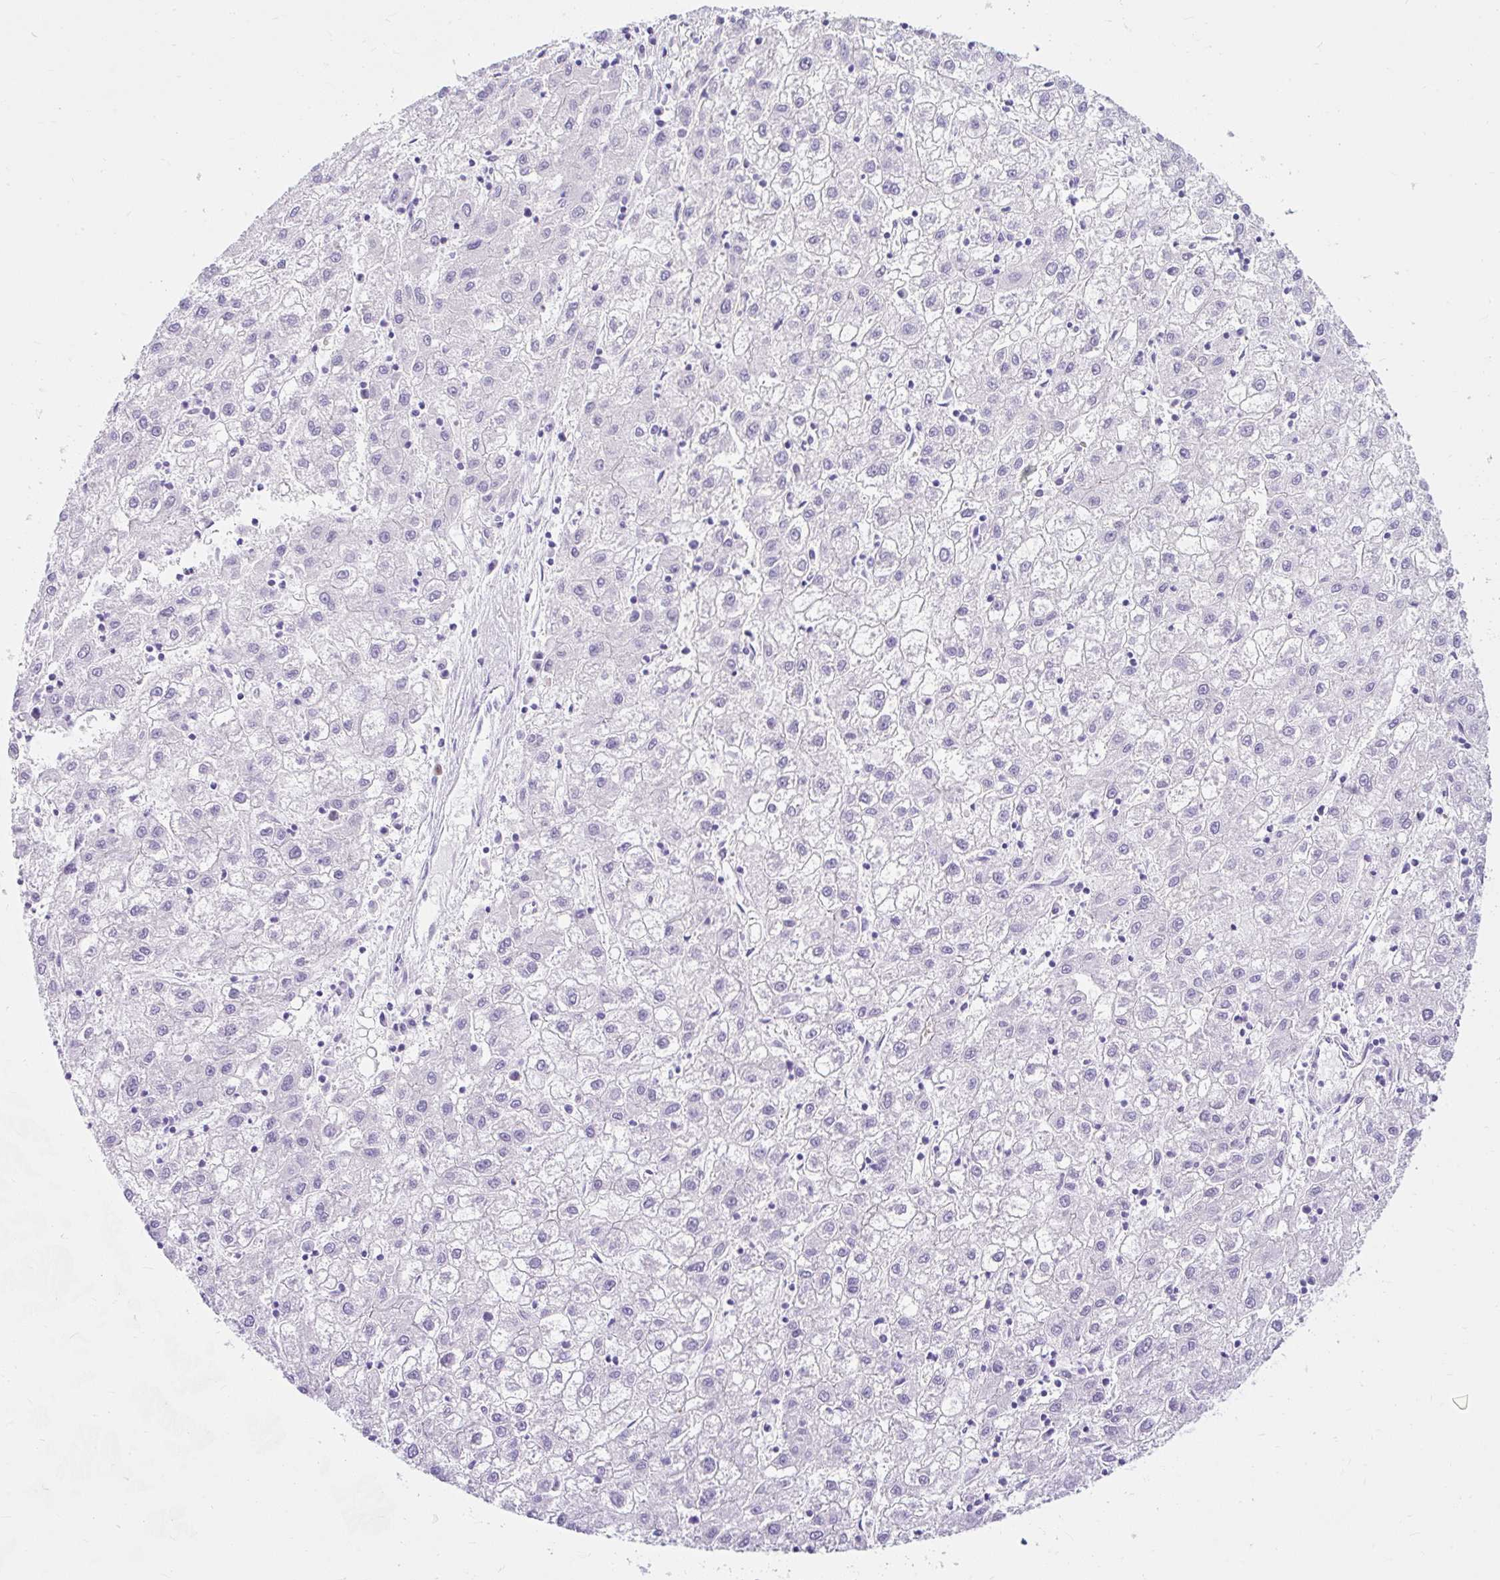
{"staining": {"intensity": "negative", "quantity": "none", "location": "none"}, "tissue": "liver cancer", "cell_type": "Tumor cells", "image_type": "cancer", "snomed": [{"axis": "morphology", "description": "Carcinoma, Hepatocellular, NOS"}, {"axis": "topography", "description": "Liver"}], "caption": "Tumor cells are negative for protein expression in human liver cancer. (DAB (3,3'-diaminobenzidine) IHC visualized using brightfield microscopy, high magnification).", "gene": "GOLGA8A", "patient": {"sex": "male", "age": 72}}